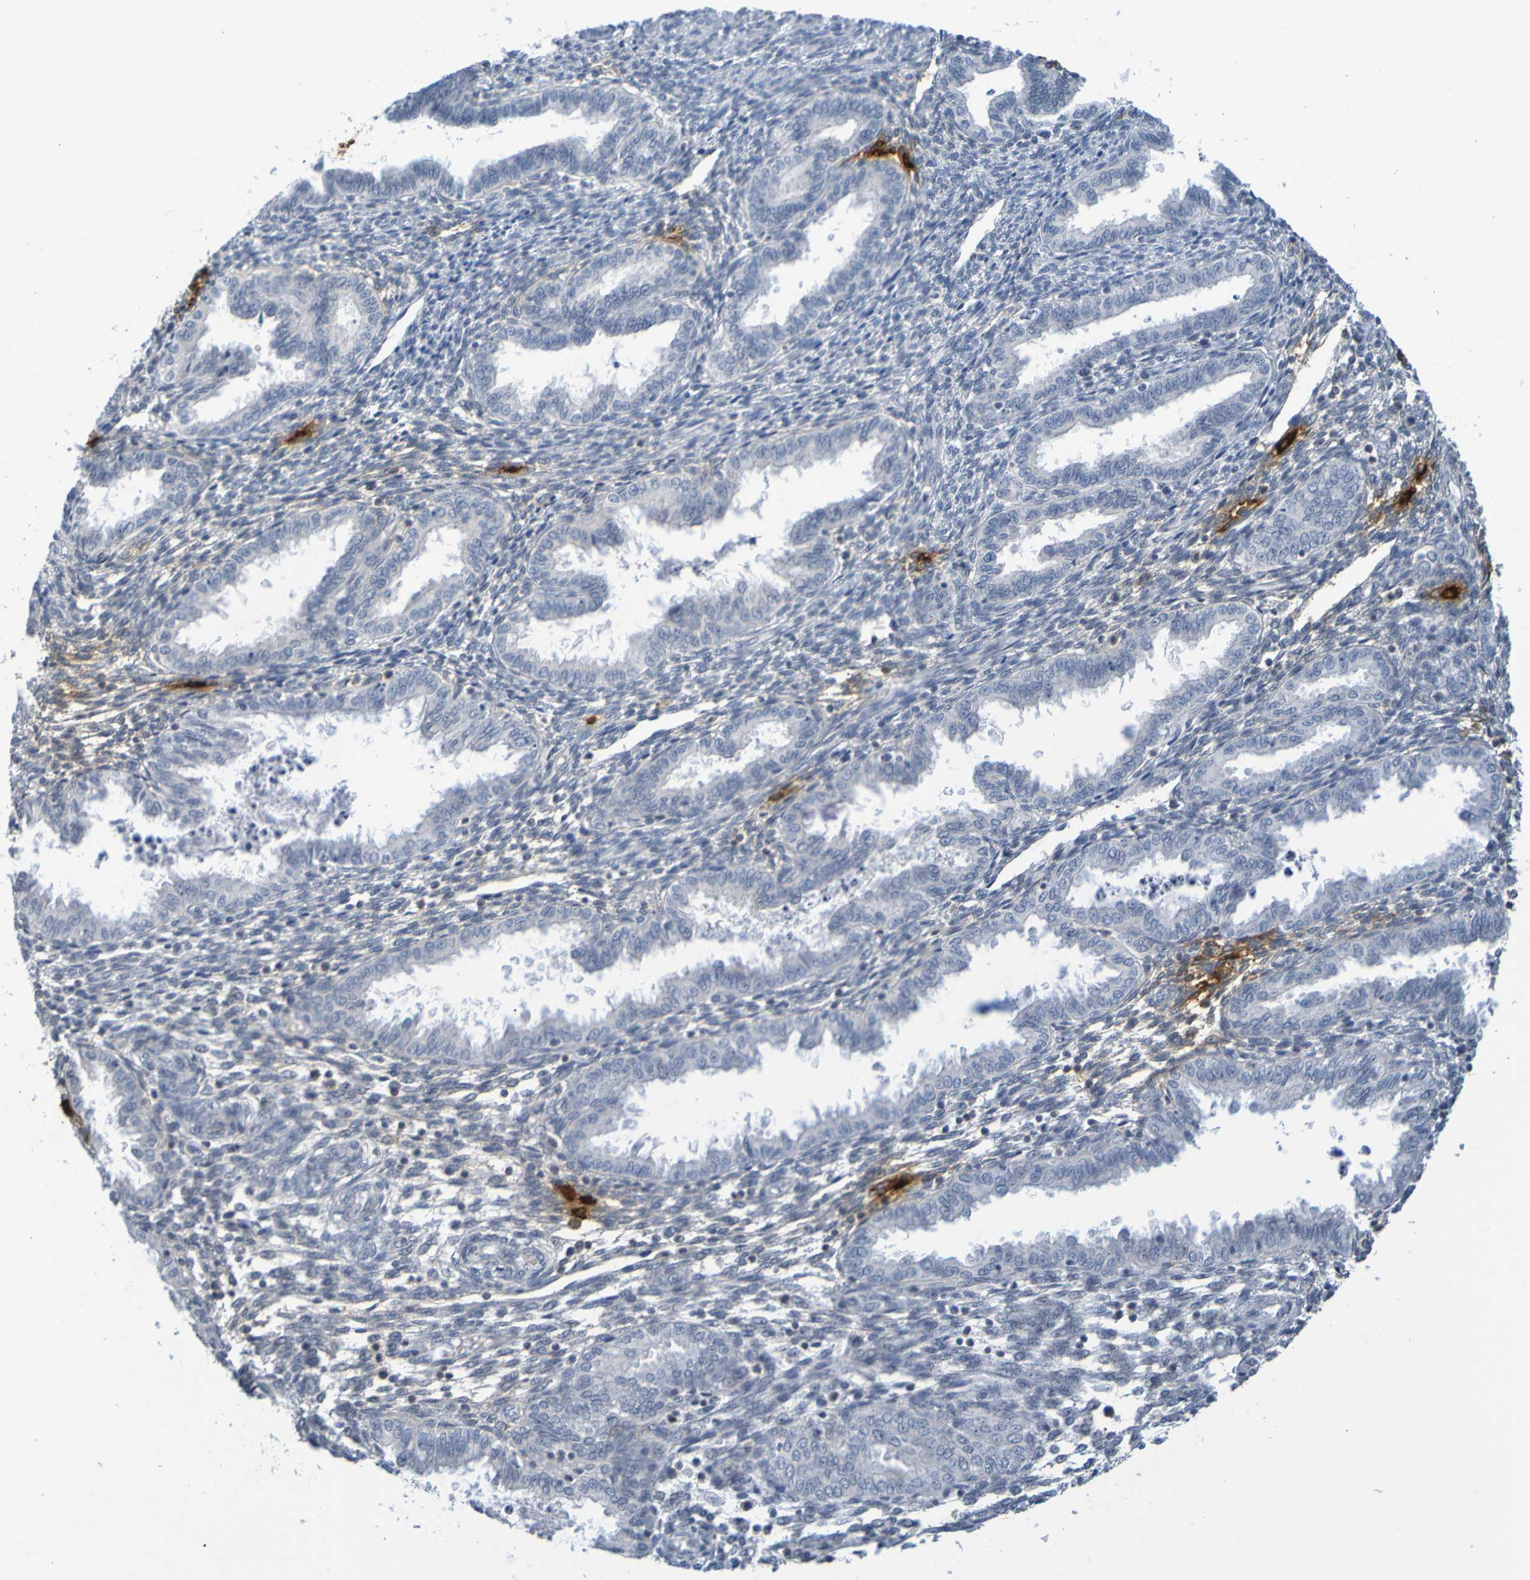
{"staining": {"intensity": "strong", "quantity": "<25%", "location": "cytoplasmic/membranous"}, "tissue": "endometrium", "cell_type": "Cells in endometrial stroma", "image_type": "normal", "snomed": [{"axis": "morphology", "description": "Normal tissue, NOS"}, {"axis": "topography", "description": "Endometrium"}], "caption": "This is a photomicrograph of IHC staining of benign endometrium, which shows strong positivity in the cytoplasmic/membranous of cells in endometrial stroma.", "gene": "C3AR1", "patient": {"sex": "female", "age": 33}}